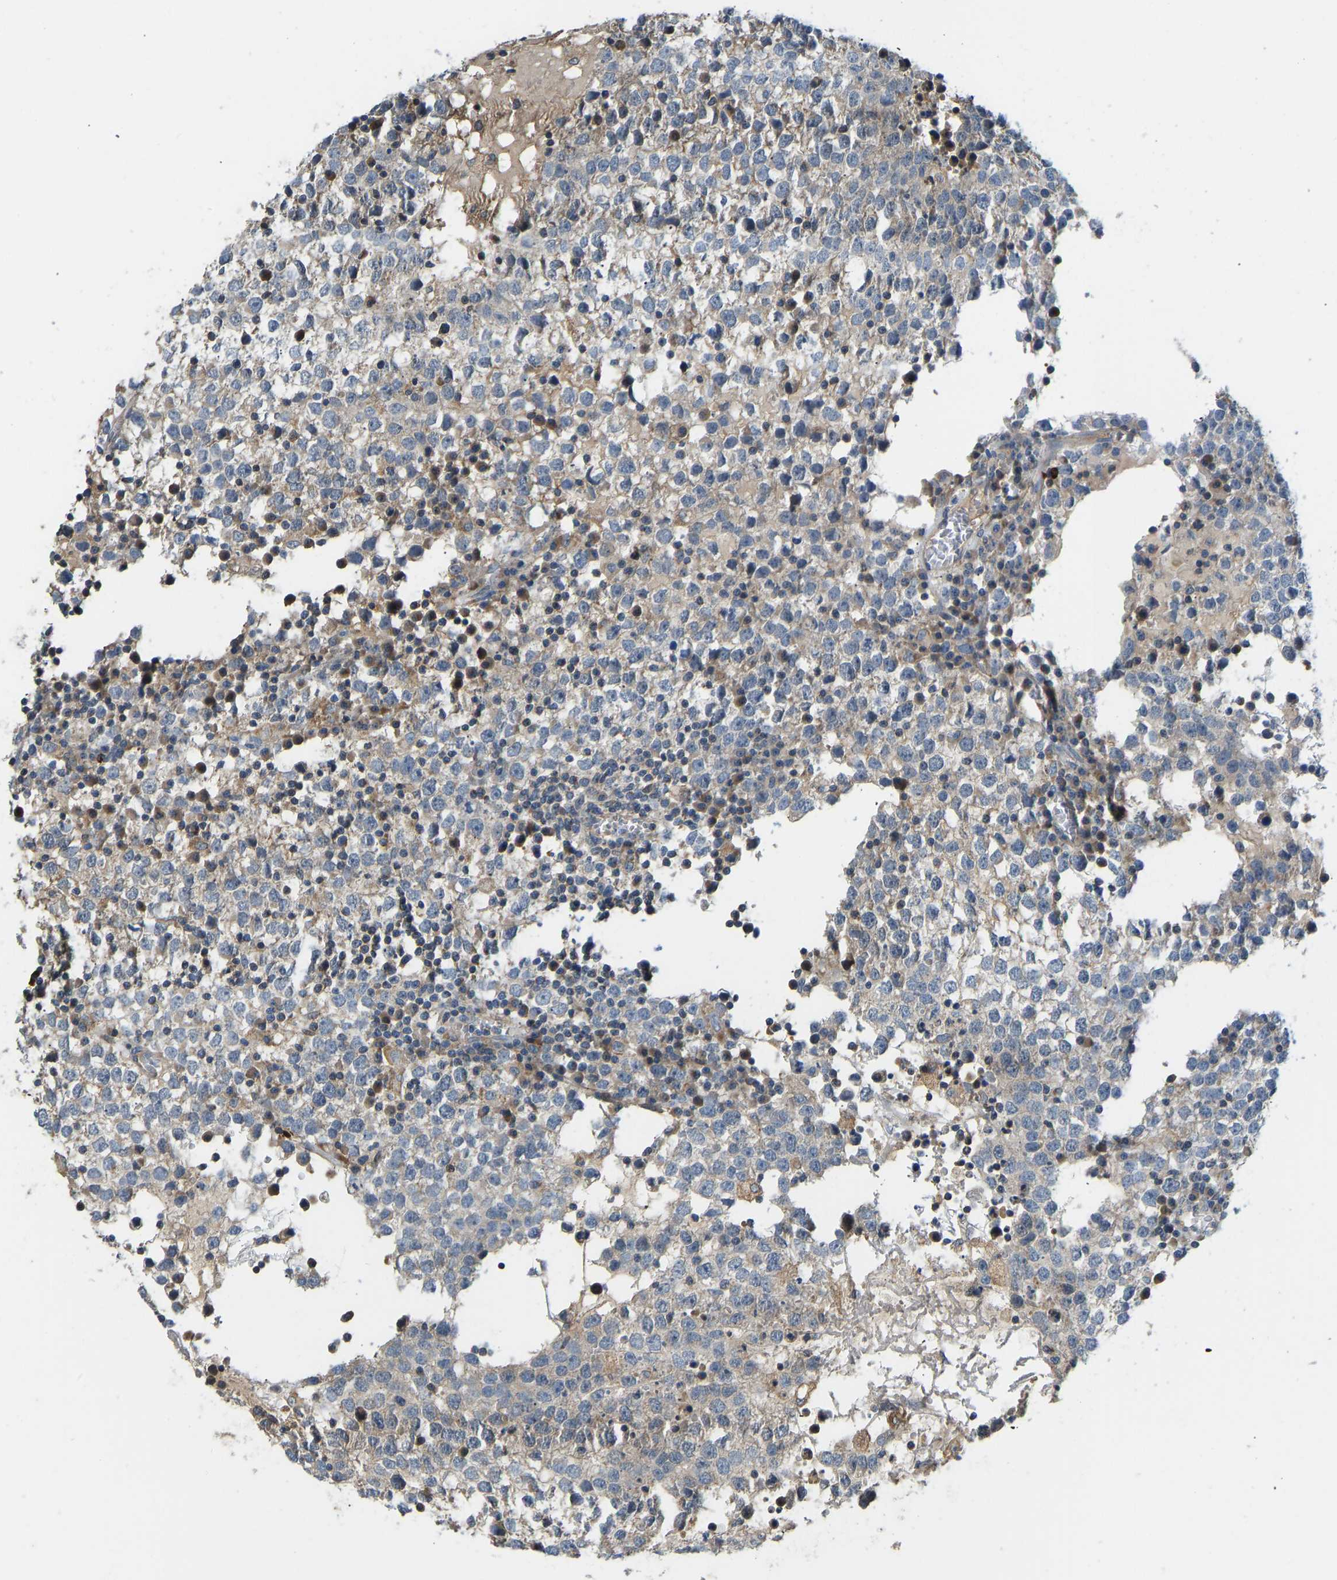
{"staining": {"intensity": "weak", "quantity": "<25%", "location": "cytoplasmic/membranous"}, "tissue": "testis cancer", "cell_type": "Tumor cells", "image_type": "cancer", "snomed": [{"axis": "morphology", "description": "Seminoma, NOS"}, {"axis": "topography", "description": "Testis"}], "caption": "This is an immunohistochemistry photomicrograph of testis seminoma. There is no expression in tumor cells.", "gene": "RBP1", "patient": {"sex": "male", "age": 65}}